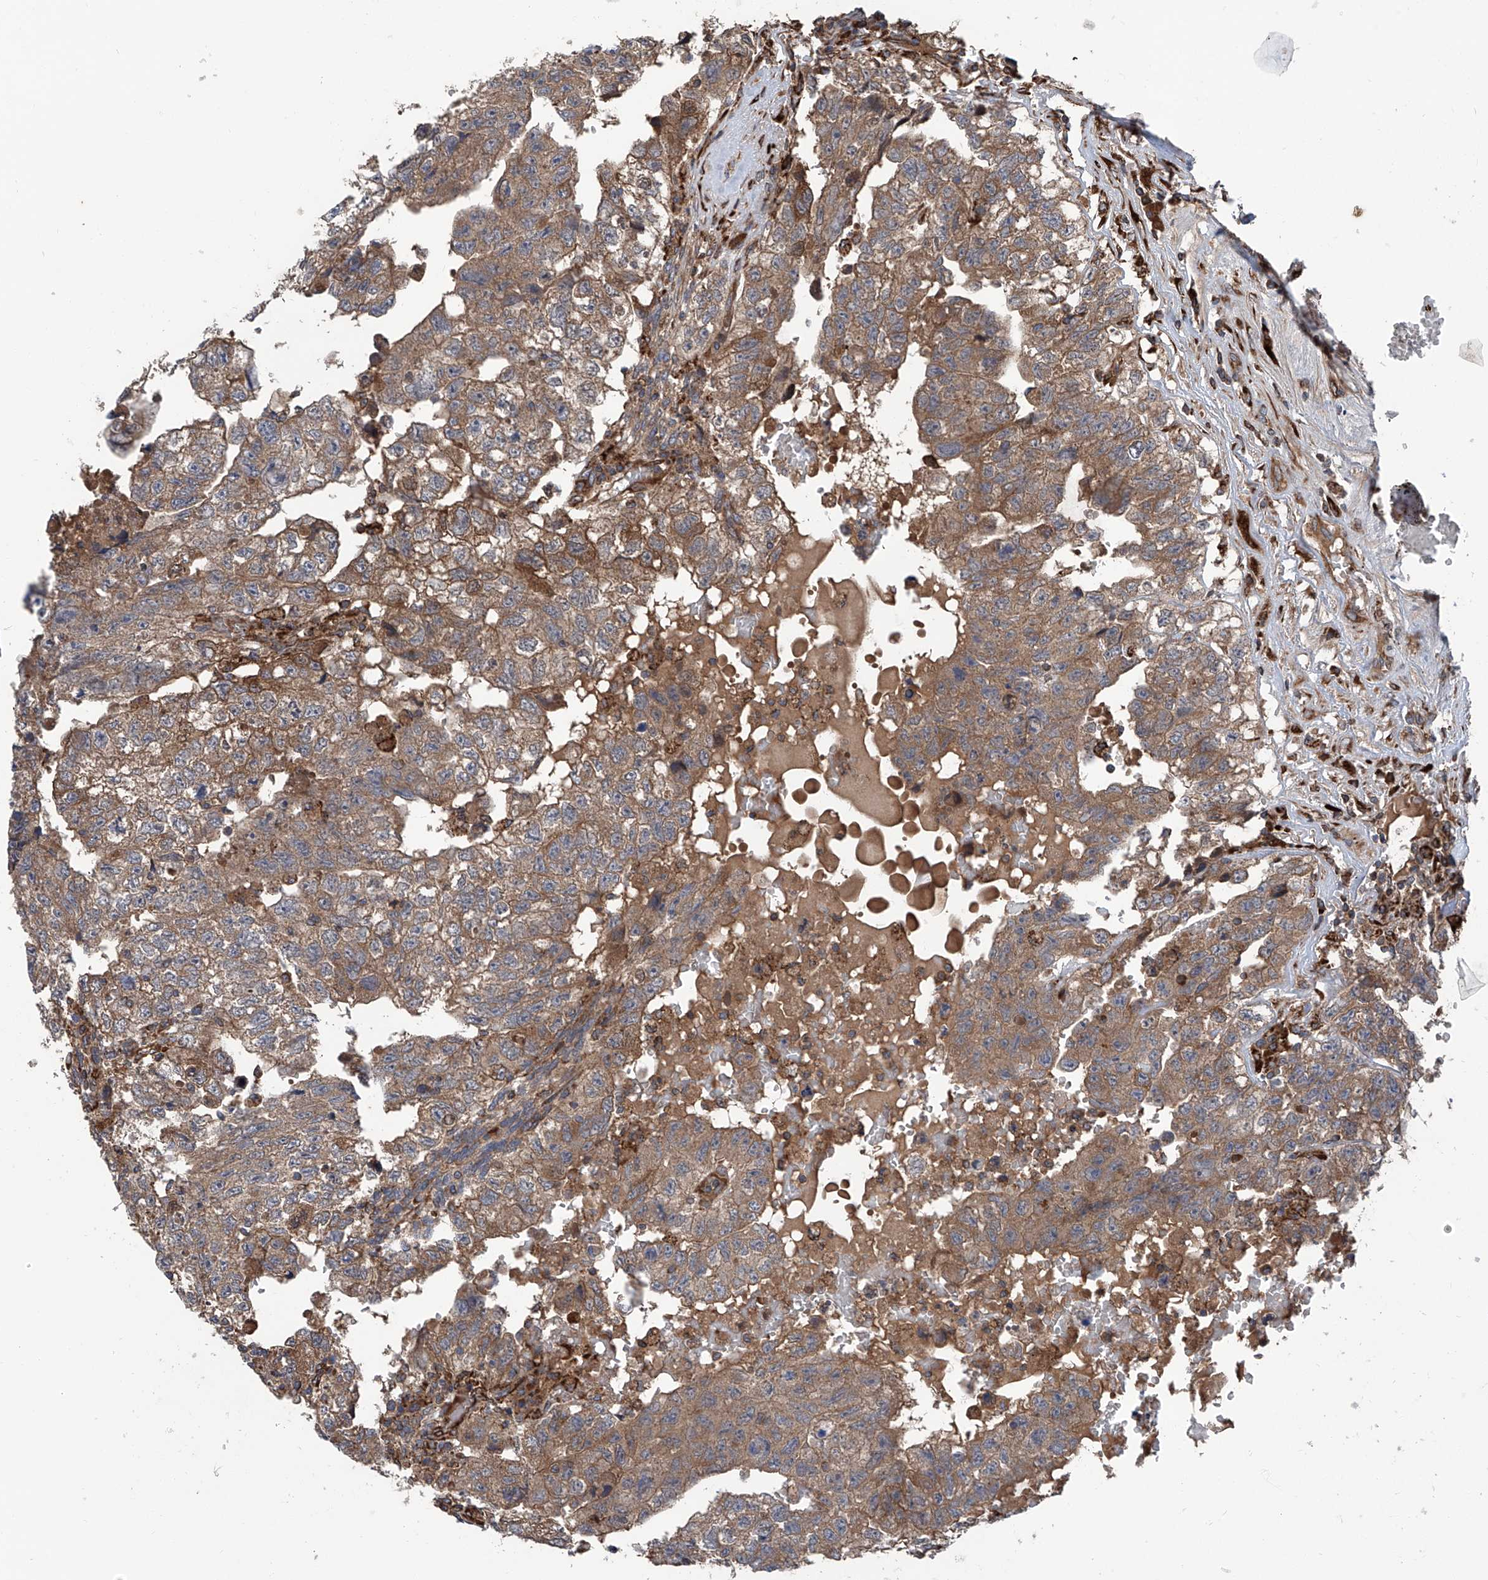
{"staining": {"intensity": "moderate", "quantity": ">75%", "location": "cytoplasmic/membranous"}, "tissue": "testis cancer", "cell_type": "Tumor cells", "image_type": "cancer", "snomed": [{"axis": "morphology", "description": "Carcinoma, Embryonal, NOS"}, {"axis": "topography", "description": "Testis"}], "caption": "Protein analysis of testis cancer tissue exhibits moderate cytoplasmic/membranous expression in about >75% of tumor cells.", "gene": "ASCC3", "patient": {"sex": "male", "age": 36}}